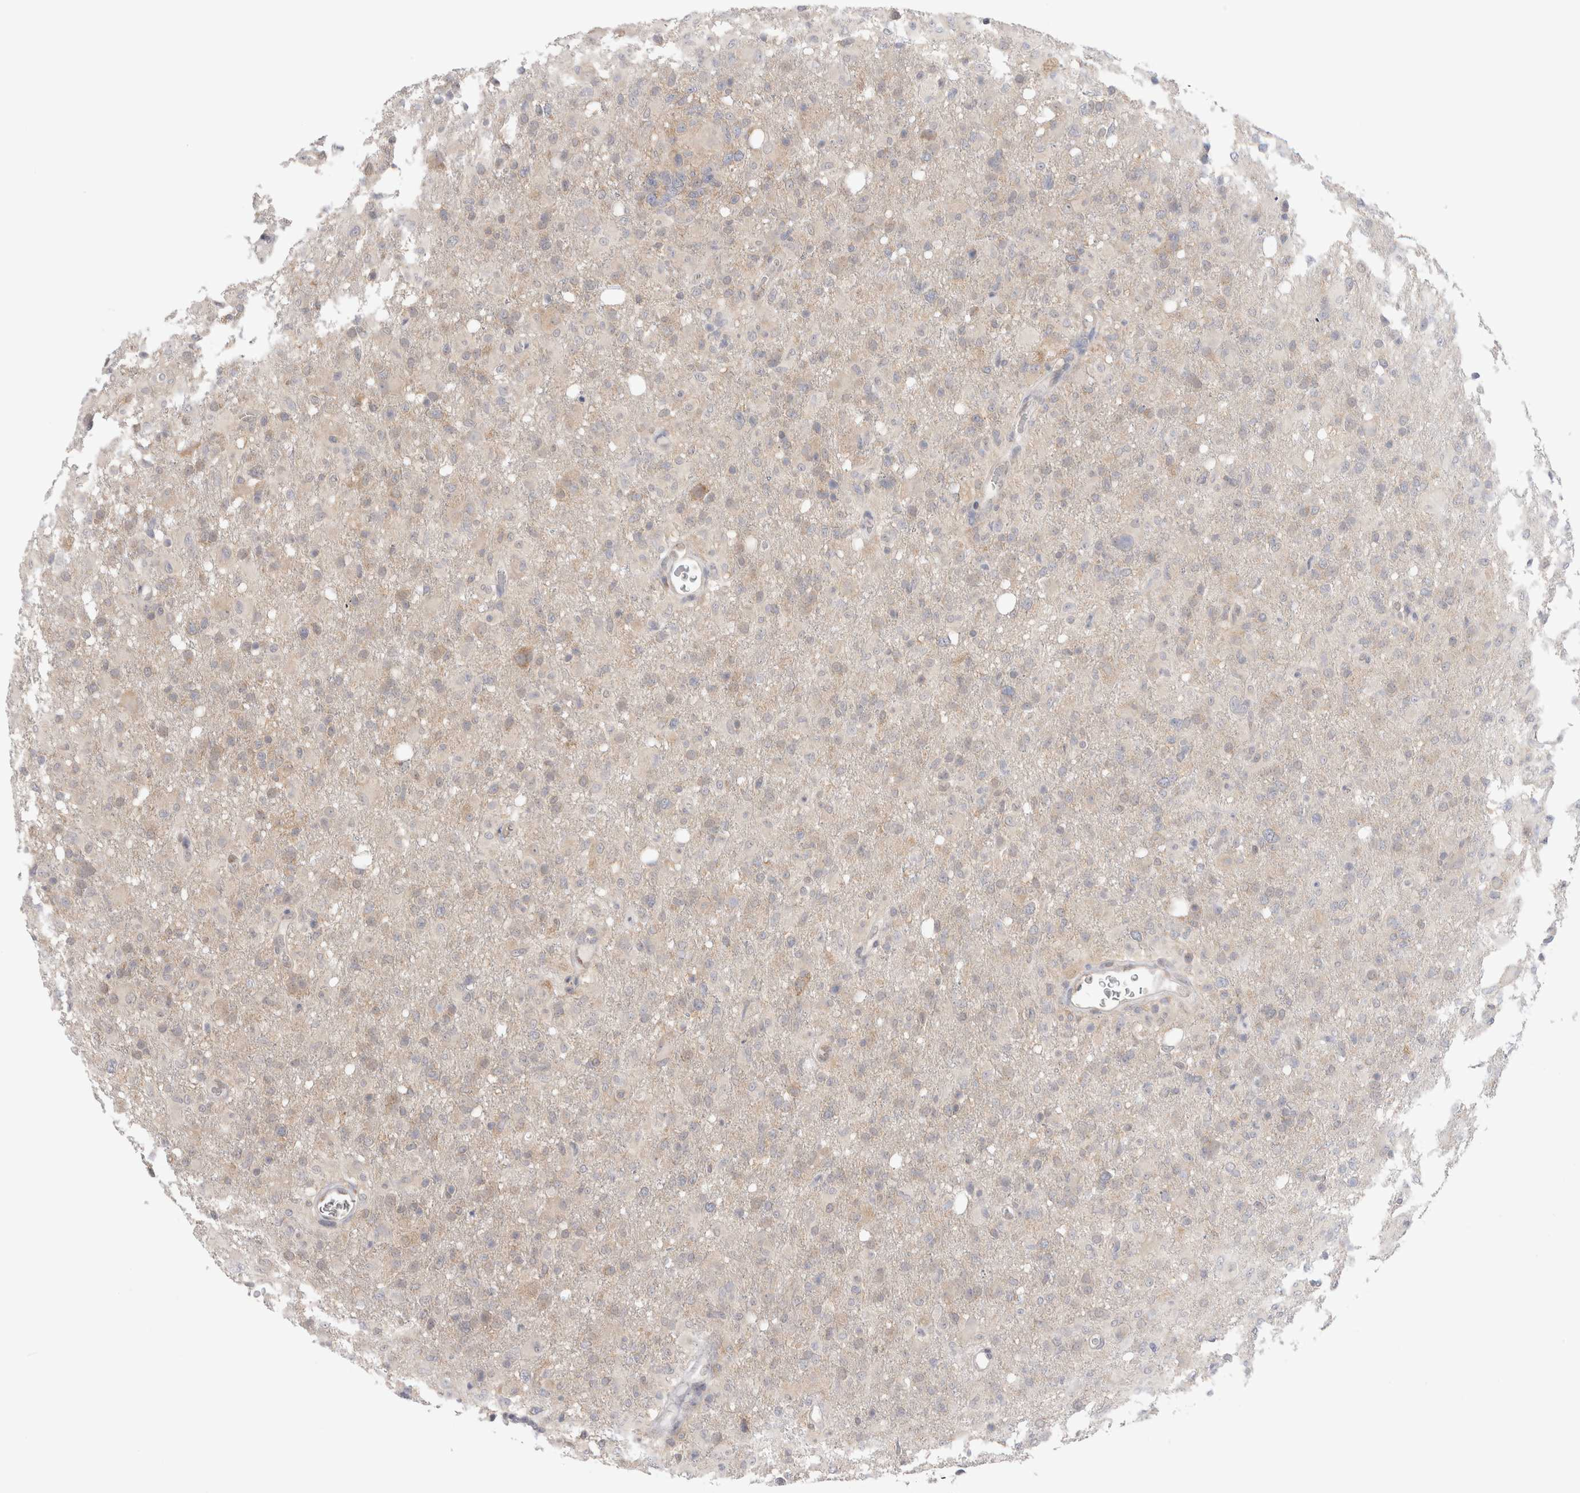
{"staining": {"intensity": "weak", "quantity": "<25%", "location": "cytoplasmic/membranous"}, "tissue": "glioma", "cell_type": "Tumor cells", "image_type": "cancer", "snomed": [{"axis": "morphology", "description": "Glioma, malignant, High grade"}, {"axis": "topography", "description": "Brain"}], "caption": "Immunohistochemistry micrograph of human high-grade glioma (malignant) stained for a protein (brown), which displays no expression in tumor cells.", "gene": "NDOR1", "patient": {"sex": "female", "age": 57}}